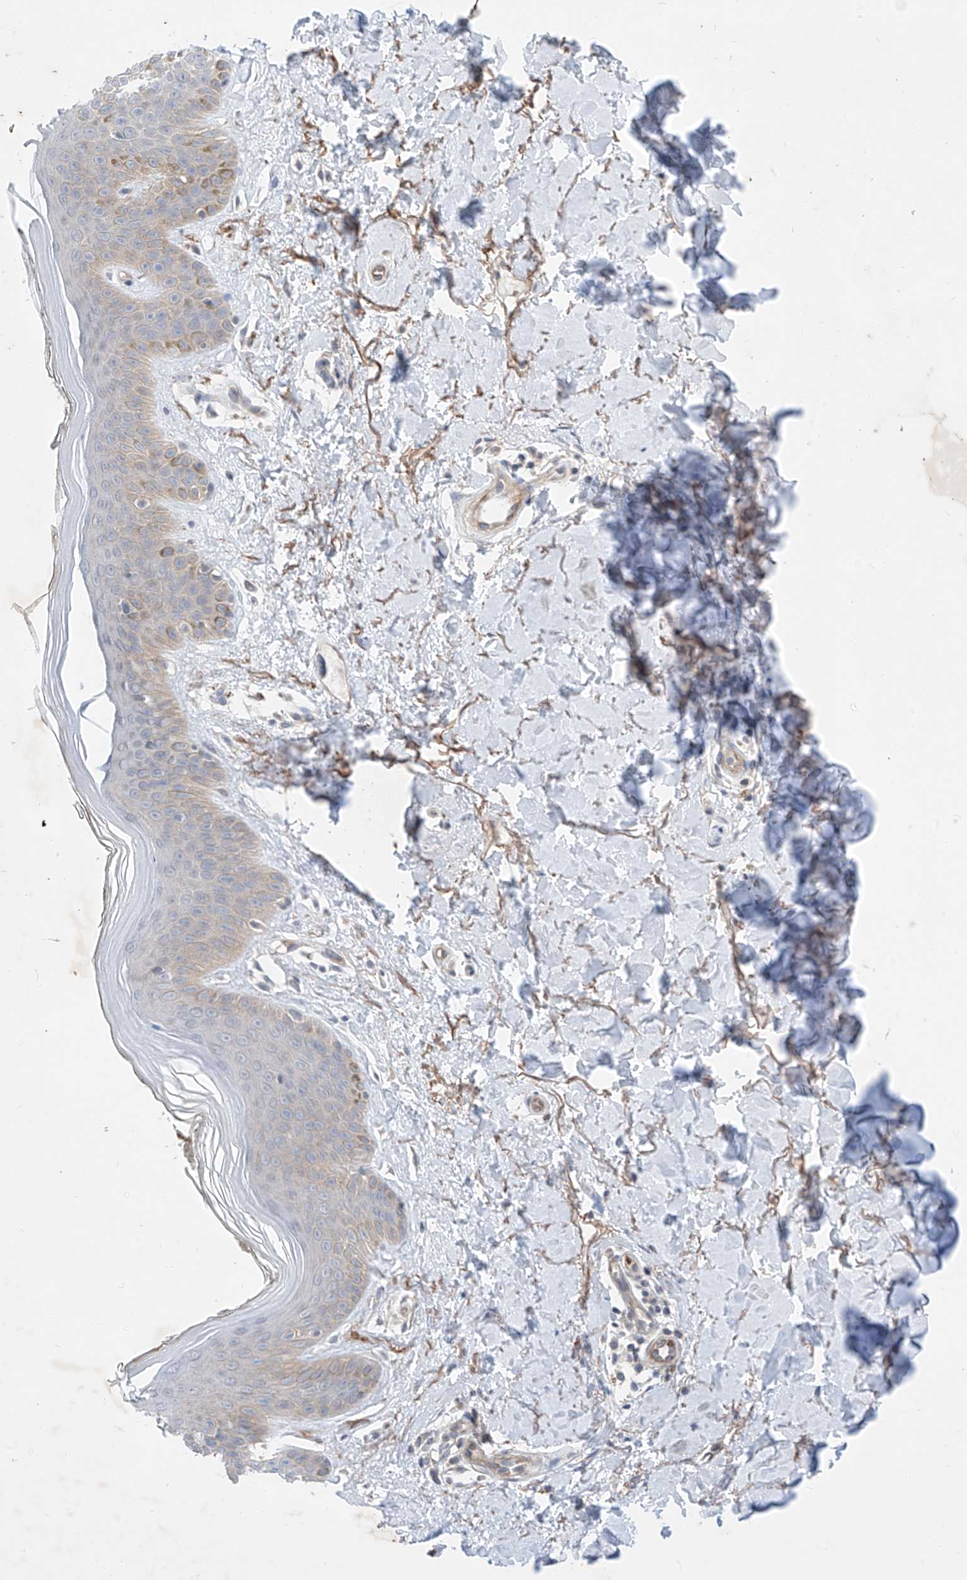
{"staining": {"intensity": "negative", "quantity": "none", "location": "none"}, "tissue": "skin", "cell_type": "Fibroblasts", "image_type": "normal", "snomed": [{"axis": "morphology", "description": "Normal tissue, NOS"}, {"axis": "topography", "description": "Skin"}], "caption": "The photomicrograph demonstrates no staining of fibroblasts in normal skin. (Brightfield microscopy of DAB immunohistochemistry at high magnification).", "gene": "ABLIM2", "patient": {"sex": "female", "age": 64}}